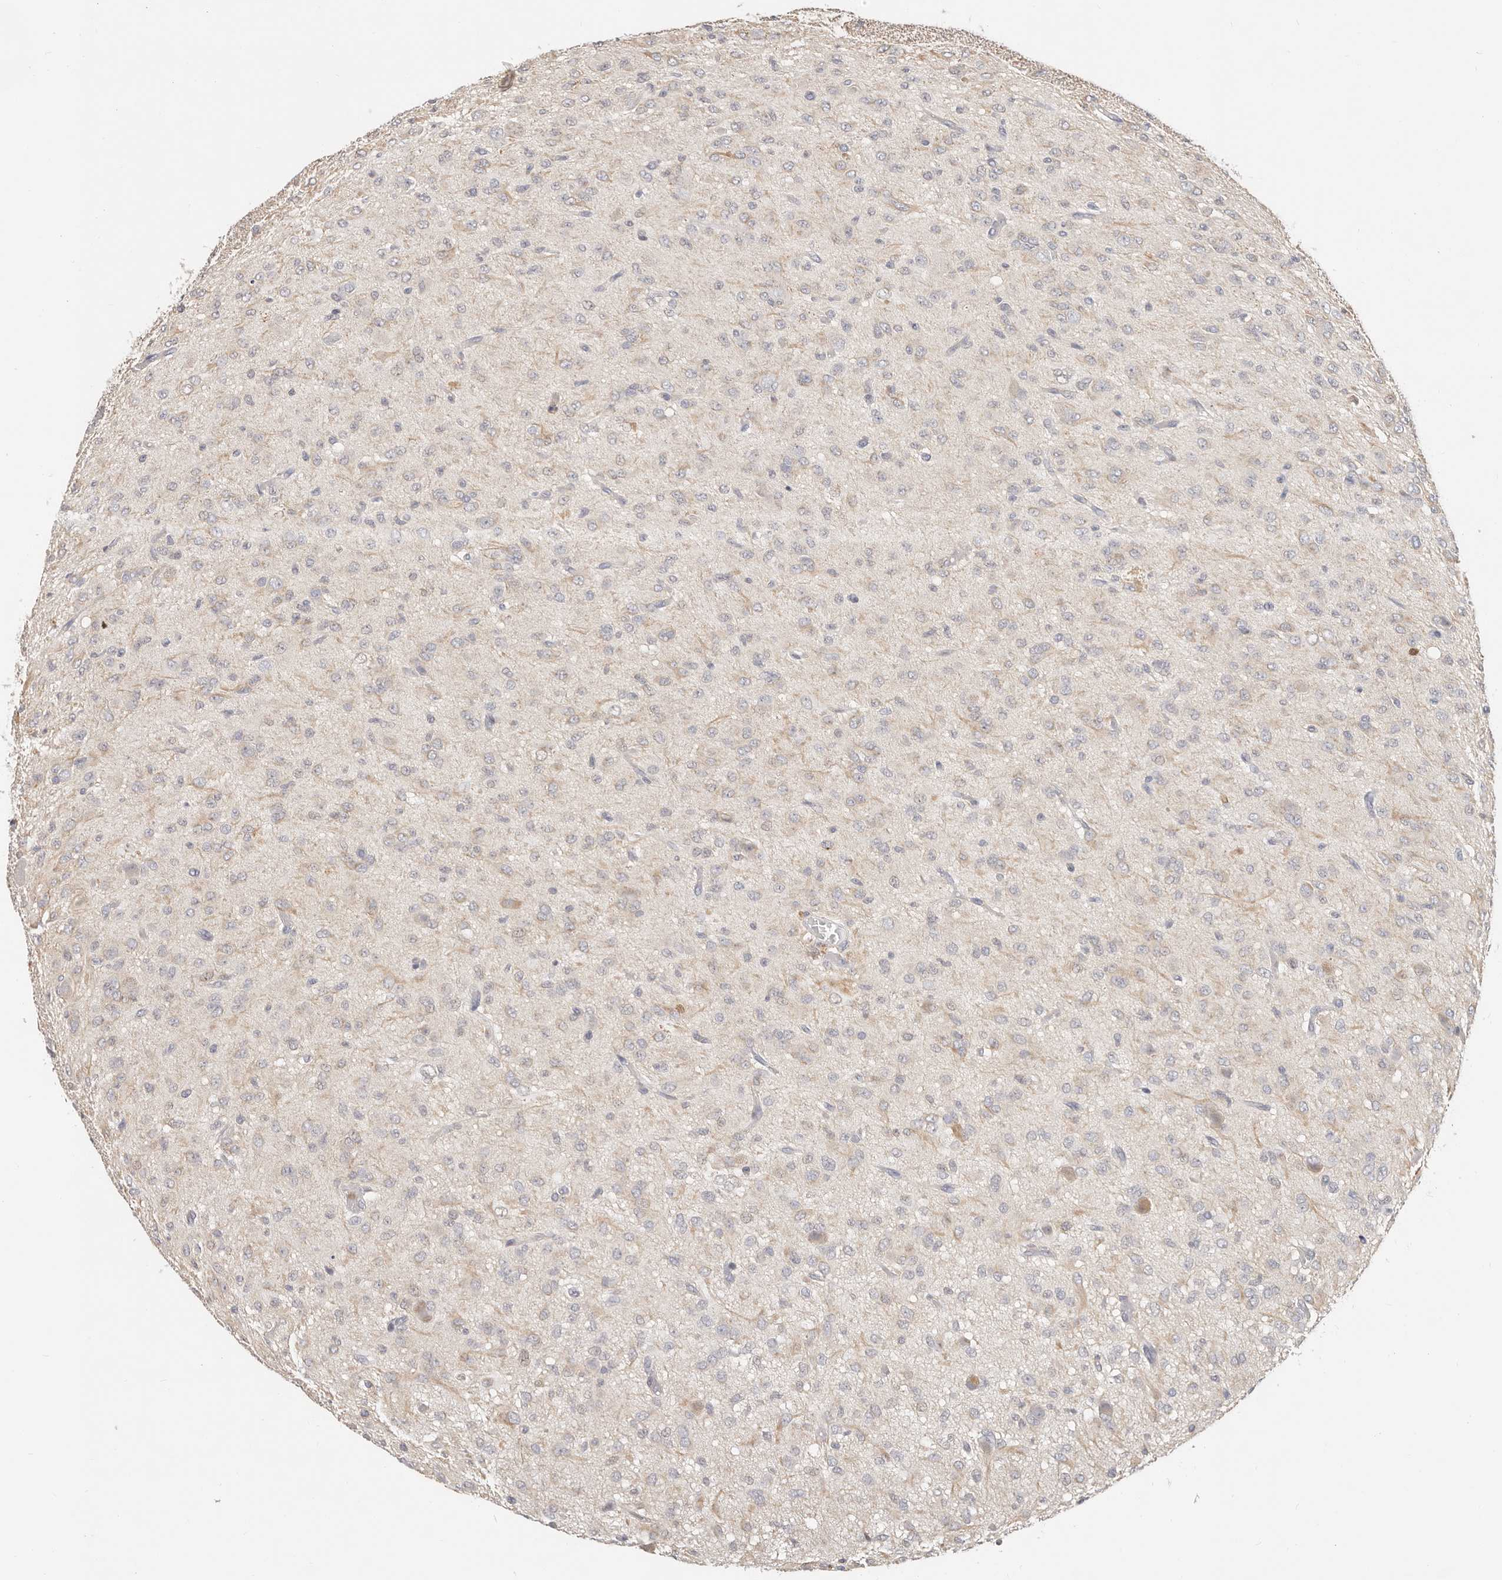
{"staining": {"intensity": "negative", "quantity": "none", "location": "none"}, "tissue": "glioma", "cell_type": "Tumor cells", "image_type": "cancer", "snomed": [{"axis": "morphology", "description": "Glioma, malignant, High grade"}, {"axis": "topography", "description": "Brain"}], "caption": "Tumor cells are negative for brown protein staining in glioma.", "gene": "TMEM63B", "patient": {"sex": "female", "age": 59}}